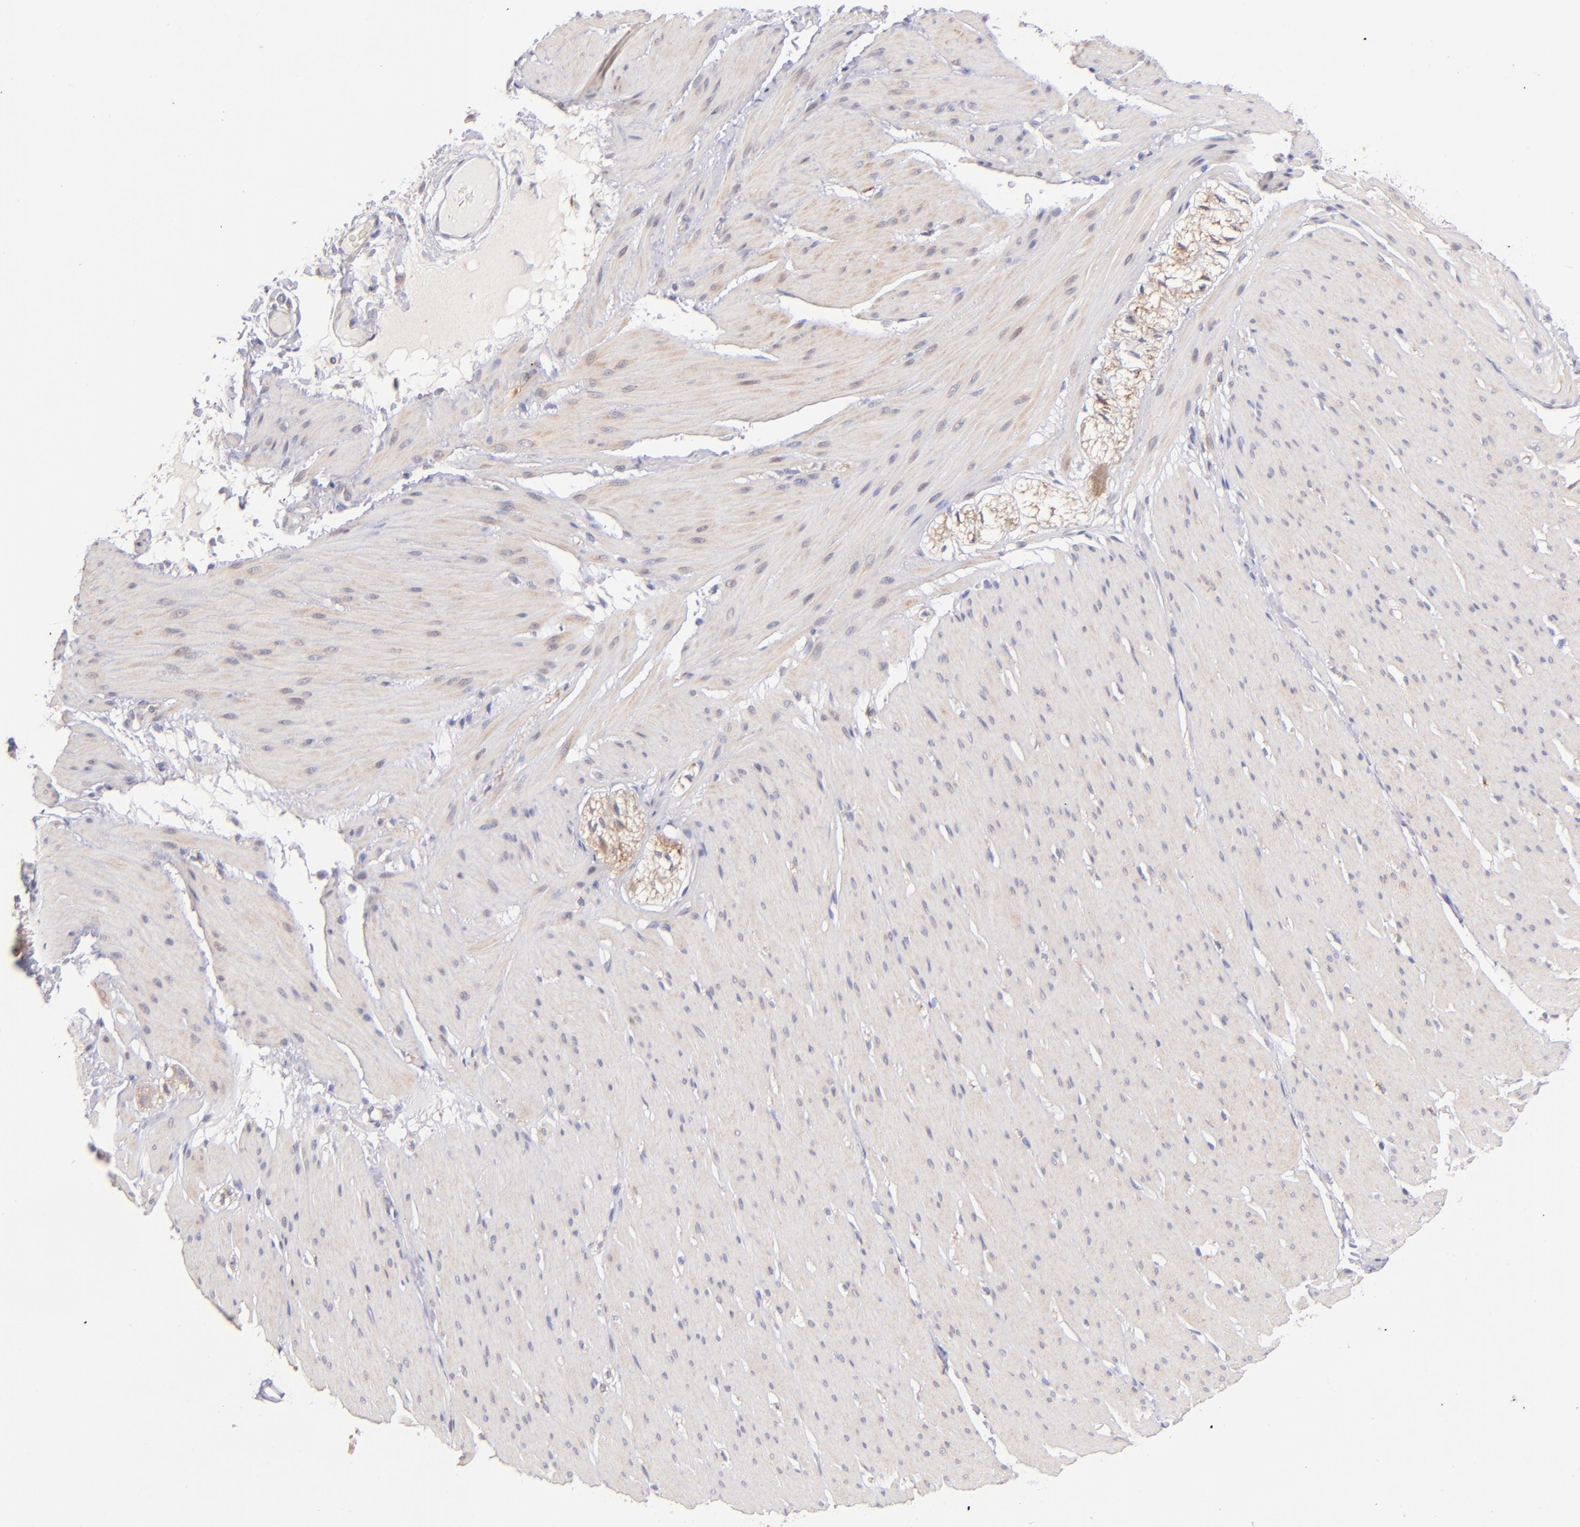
{"staining": {"intensity": "weak", "quantity": ">75%", "location": "cytoplasmic/membranous"}, "tissue": "smooth muscle", "cell_type": "Smooth muscle cells", "image_type": "normal", "snomed": [{"axis": "morphology", "description": "Normal tissue, NOS"}, {"axis": "topography", "description": "Smooth muscle"}, {"axis": "topography", "description": "Colon"}], "caption": "A histopathology image showing weak cytoplasmic/membranous positivity in approximately >75% of smooth muscle cells in benign smooth muscle, as visualized by brown immunohistochemical staining.", "gene": "SH2D4A", "patient": {"sex": "male", "age": 67}}